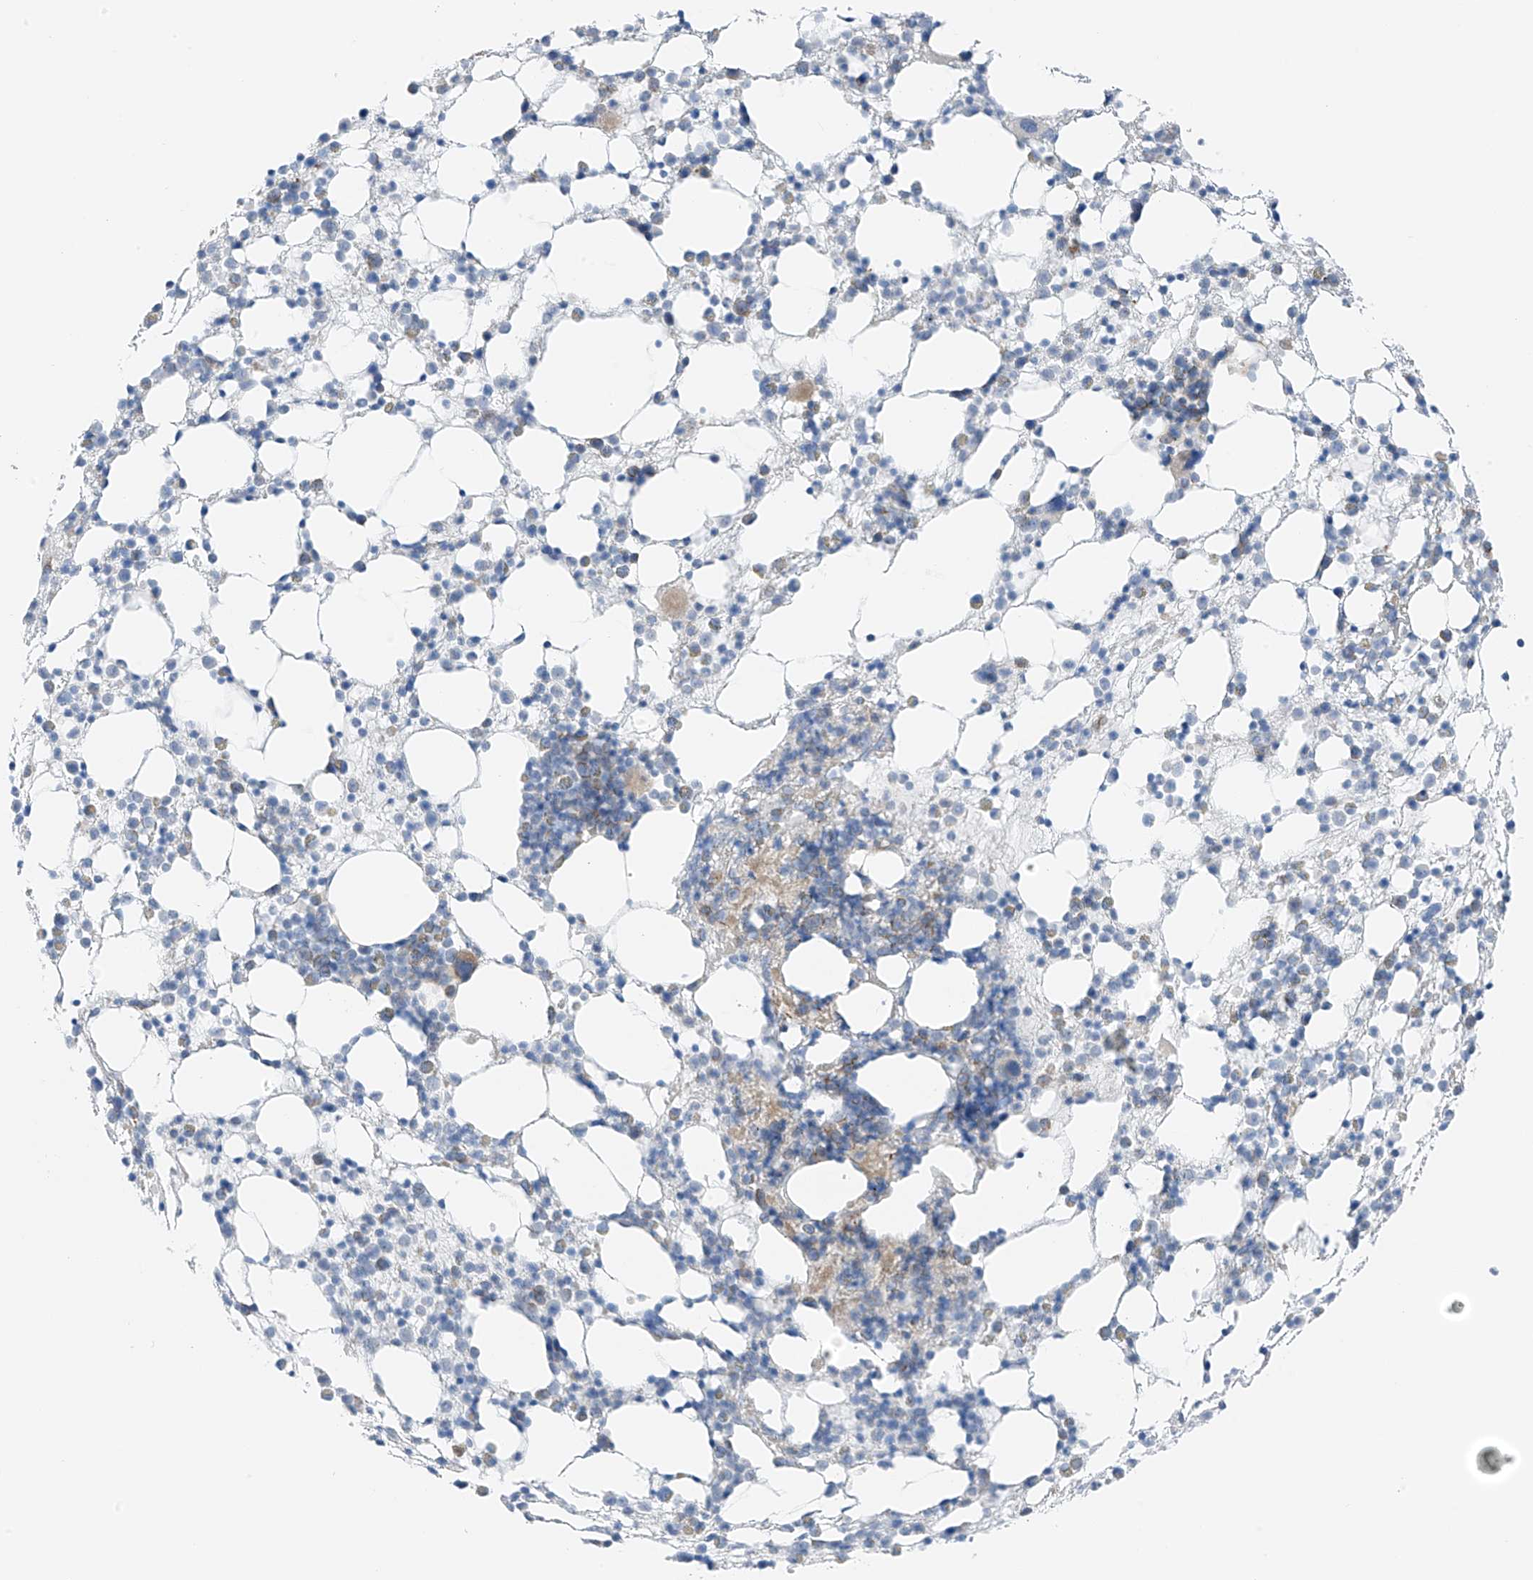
{"staining": {"intensity": "weak", "quantity": "<25%", "location": "cytoplasmic/membranous"}, "tissue": "bone marrow", "cell_type": "Hematopoietic cells", "image_type": "normal", "snomed": [{"axis": "morphology", "description": "Normal tissue, NOS"}, {"axis": "topography", "description": "Bone marrow"}], "caption": "High power microscopy micrograph of an IHC photomicrograph of benign bone marrow, revealing no significant positivity in hematopoietic cells.", "gene": "NALCN", "patient": {"sex": "female", "age": 57}}